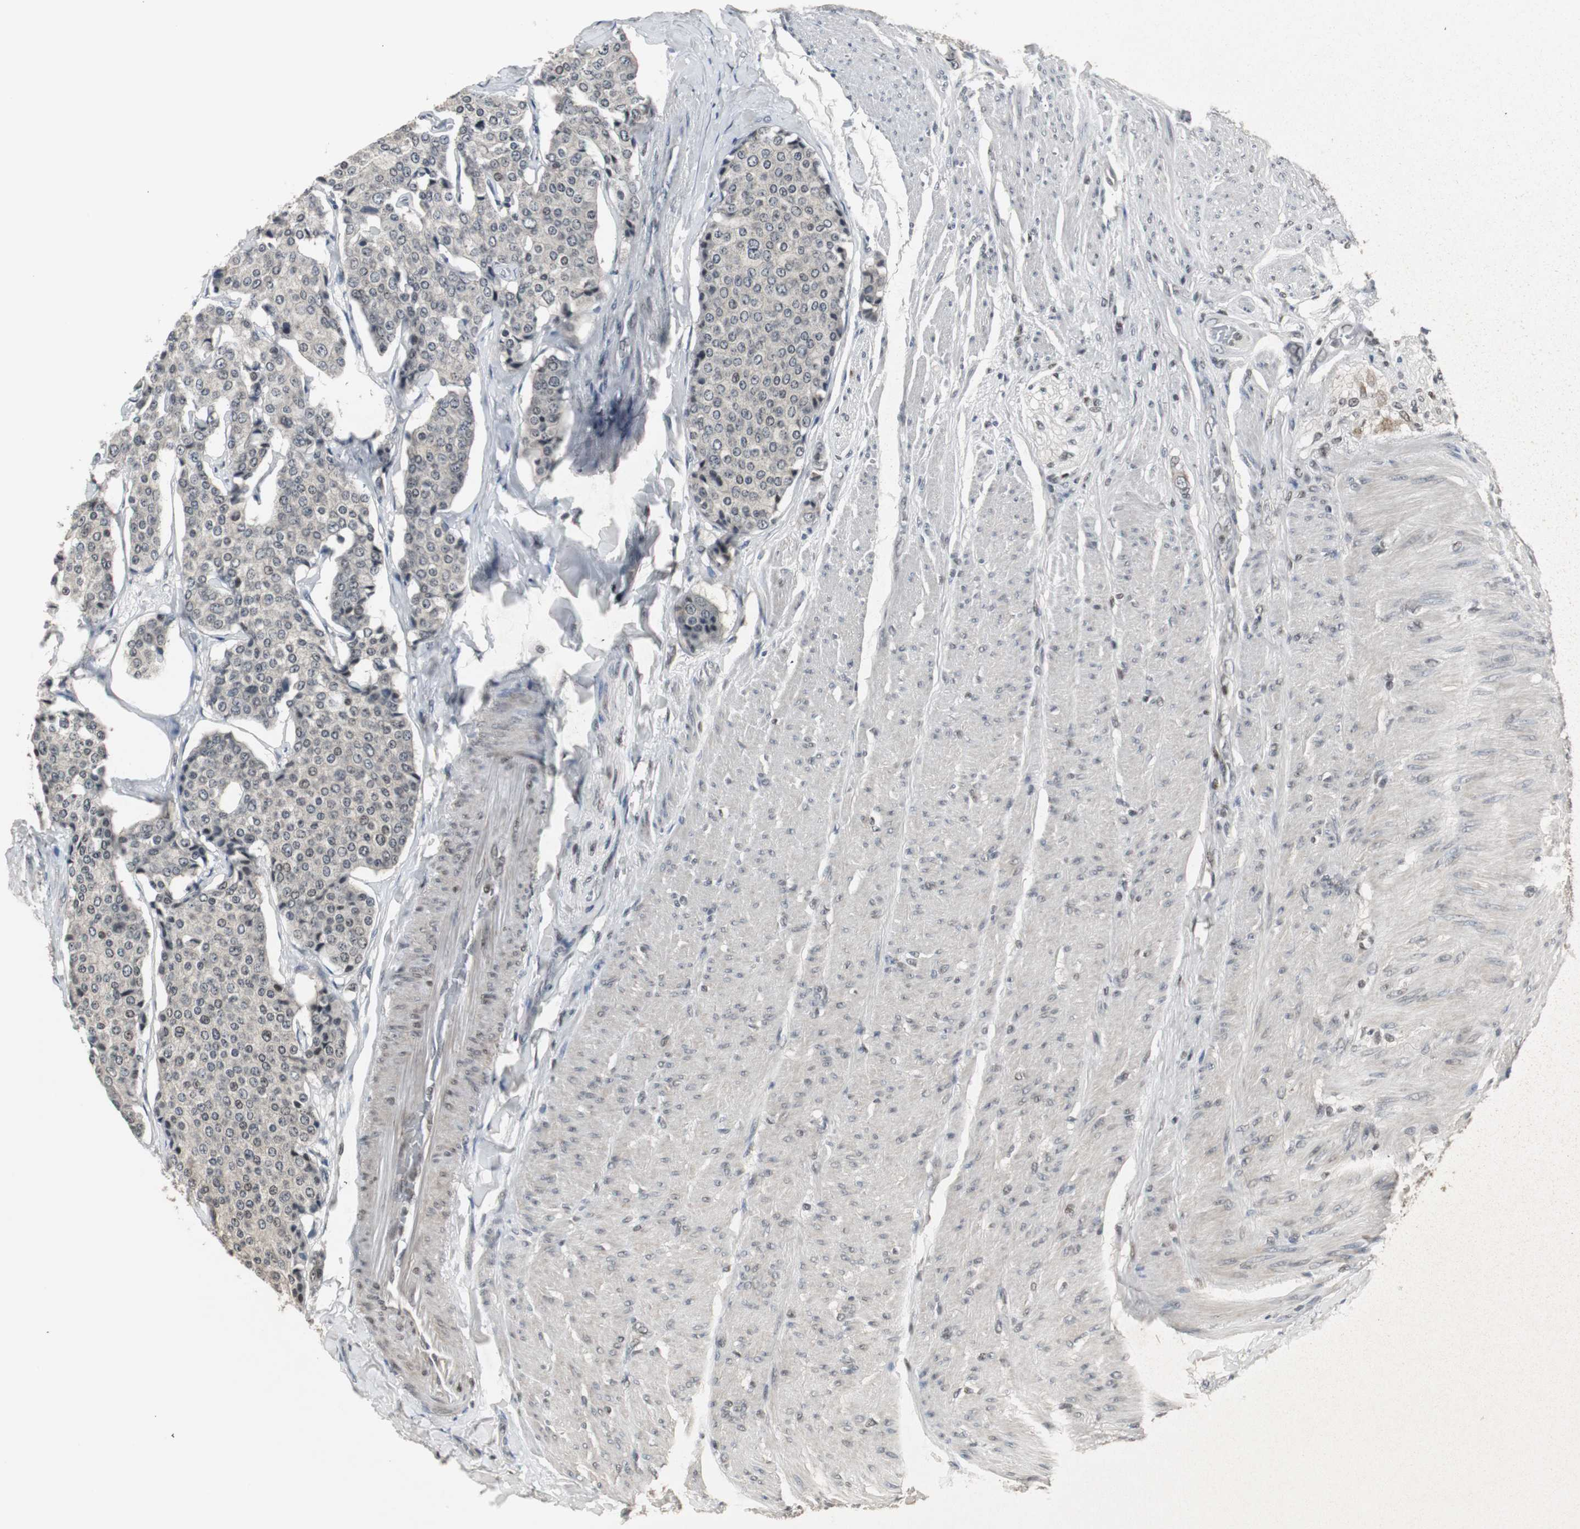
{"staining": {"intensity": "negative", "quantity": "none", "location": "none"}, "tissue": "carcinoid", "cell_type": "Tumor cells", "image_type": "cancer", "snomed": [{"axis": "morphology", "description": "Carcinoid, malignant, NOS"}, {"axis": "topography", "description": "Colon"}], "caption": "An IHC micrograph of carcinoid is shown. There is no staining in tumor cells of carcinoid. (IHC, brightfield microscopy, high magnification).", "gene": "MPG", "patient": {"sex": "female", "age": 61}}